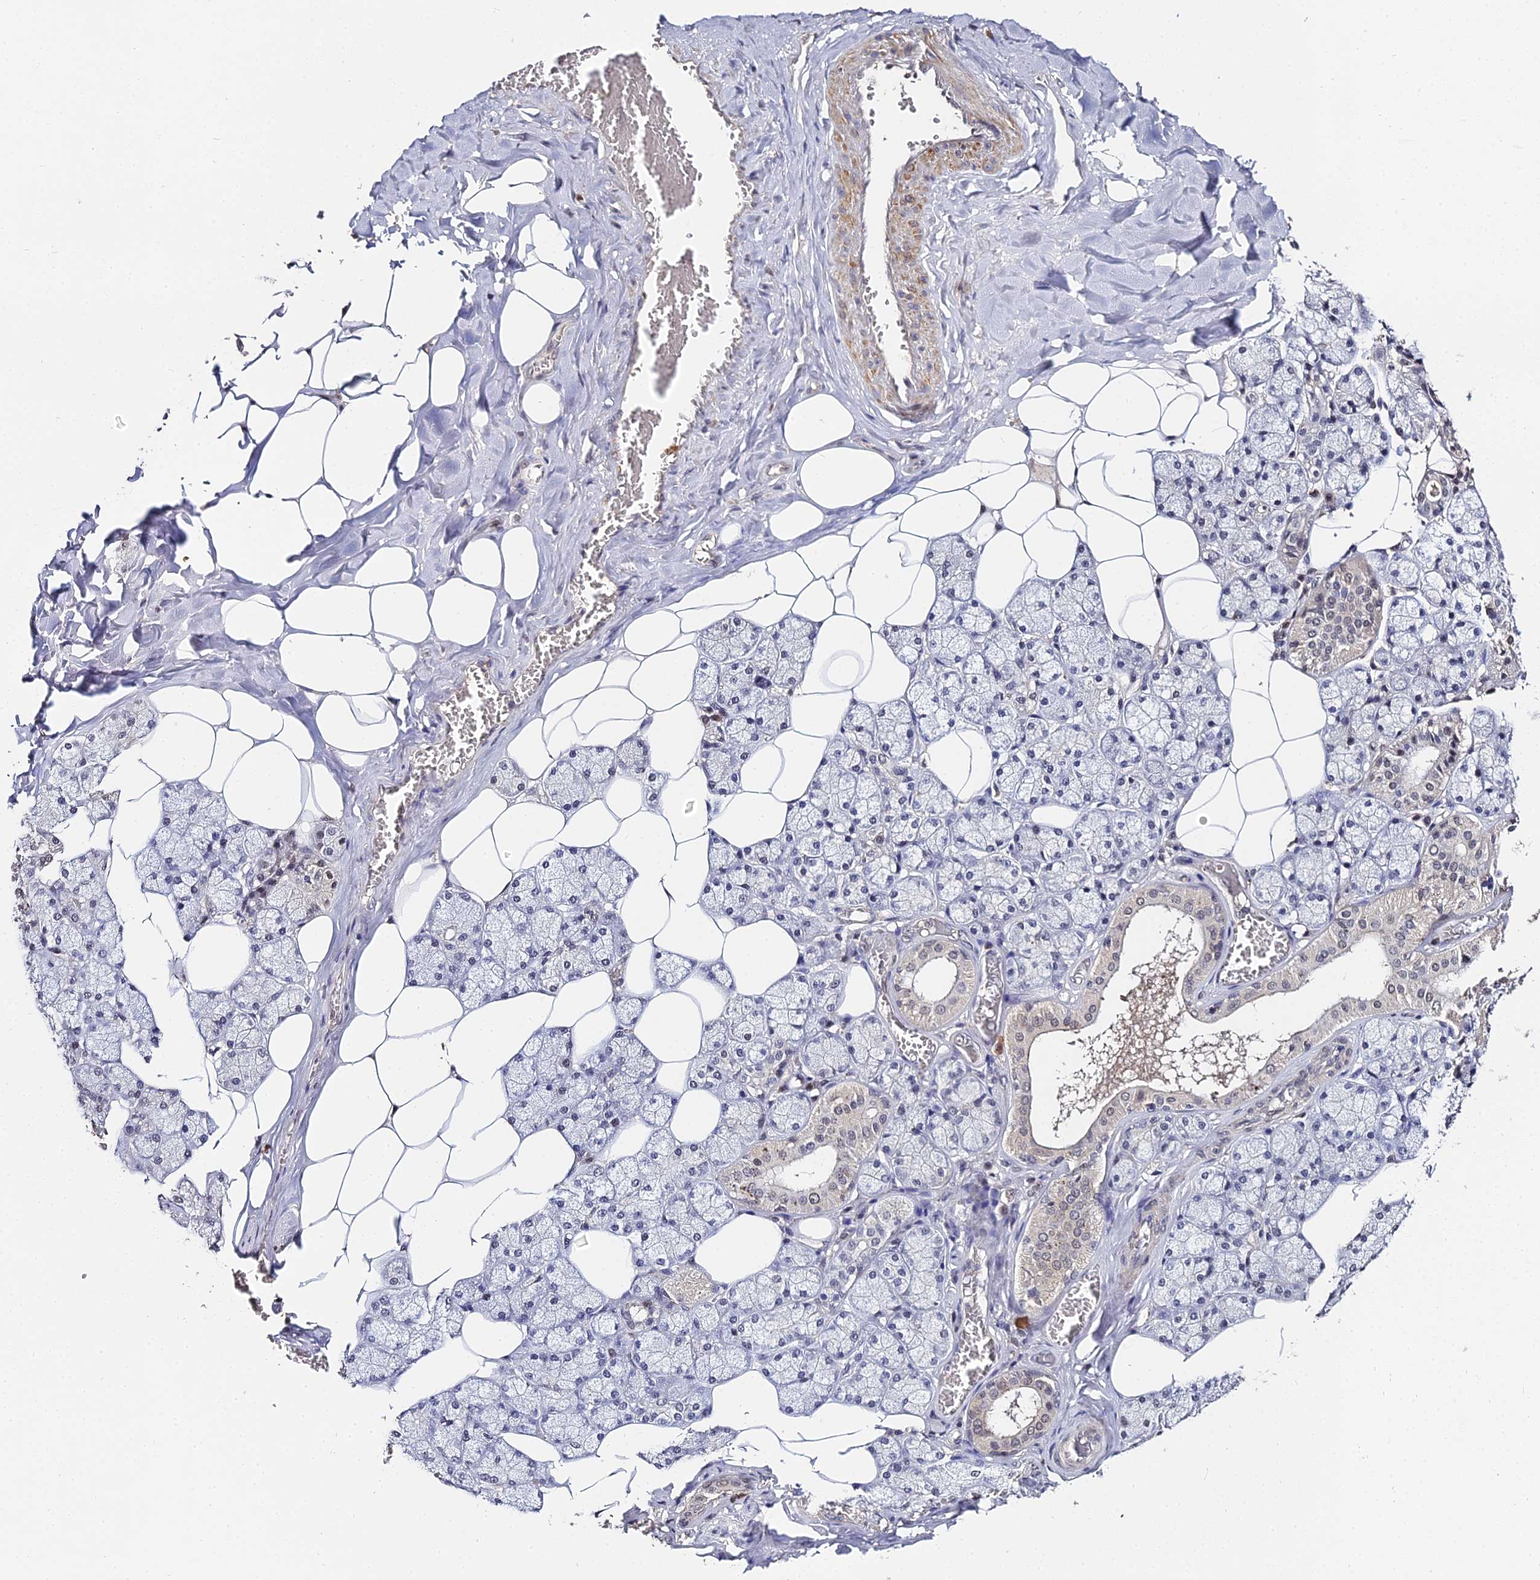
{"staining": {"intensity": "weak", "quantity": "<25%", "location": "cytoplasmic/membranous,nuclear"}, "tissue": "salivary gland", "cell_type": "Glandular cells", "image_type": "normal", "snomed": [{"axis": "morphology", "description": "Normal tissue, NOS"}, {"axis": "topography", "description": "Salivary gland"}], "caption": "IHC histopathology image of unremarkable salivary gland: salivary gland stained with DAB displays no significant protein expression in glandular cells.", "gene": "LSM5", "patient": {"sex": "male", "age": 62}}